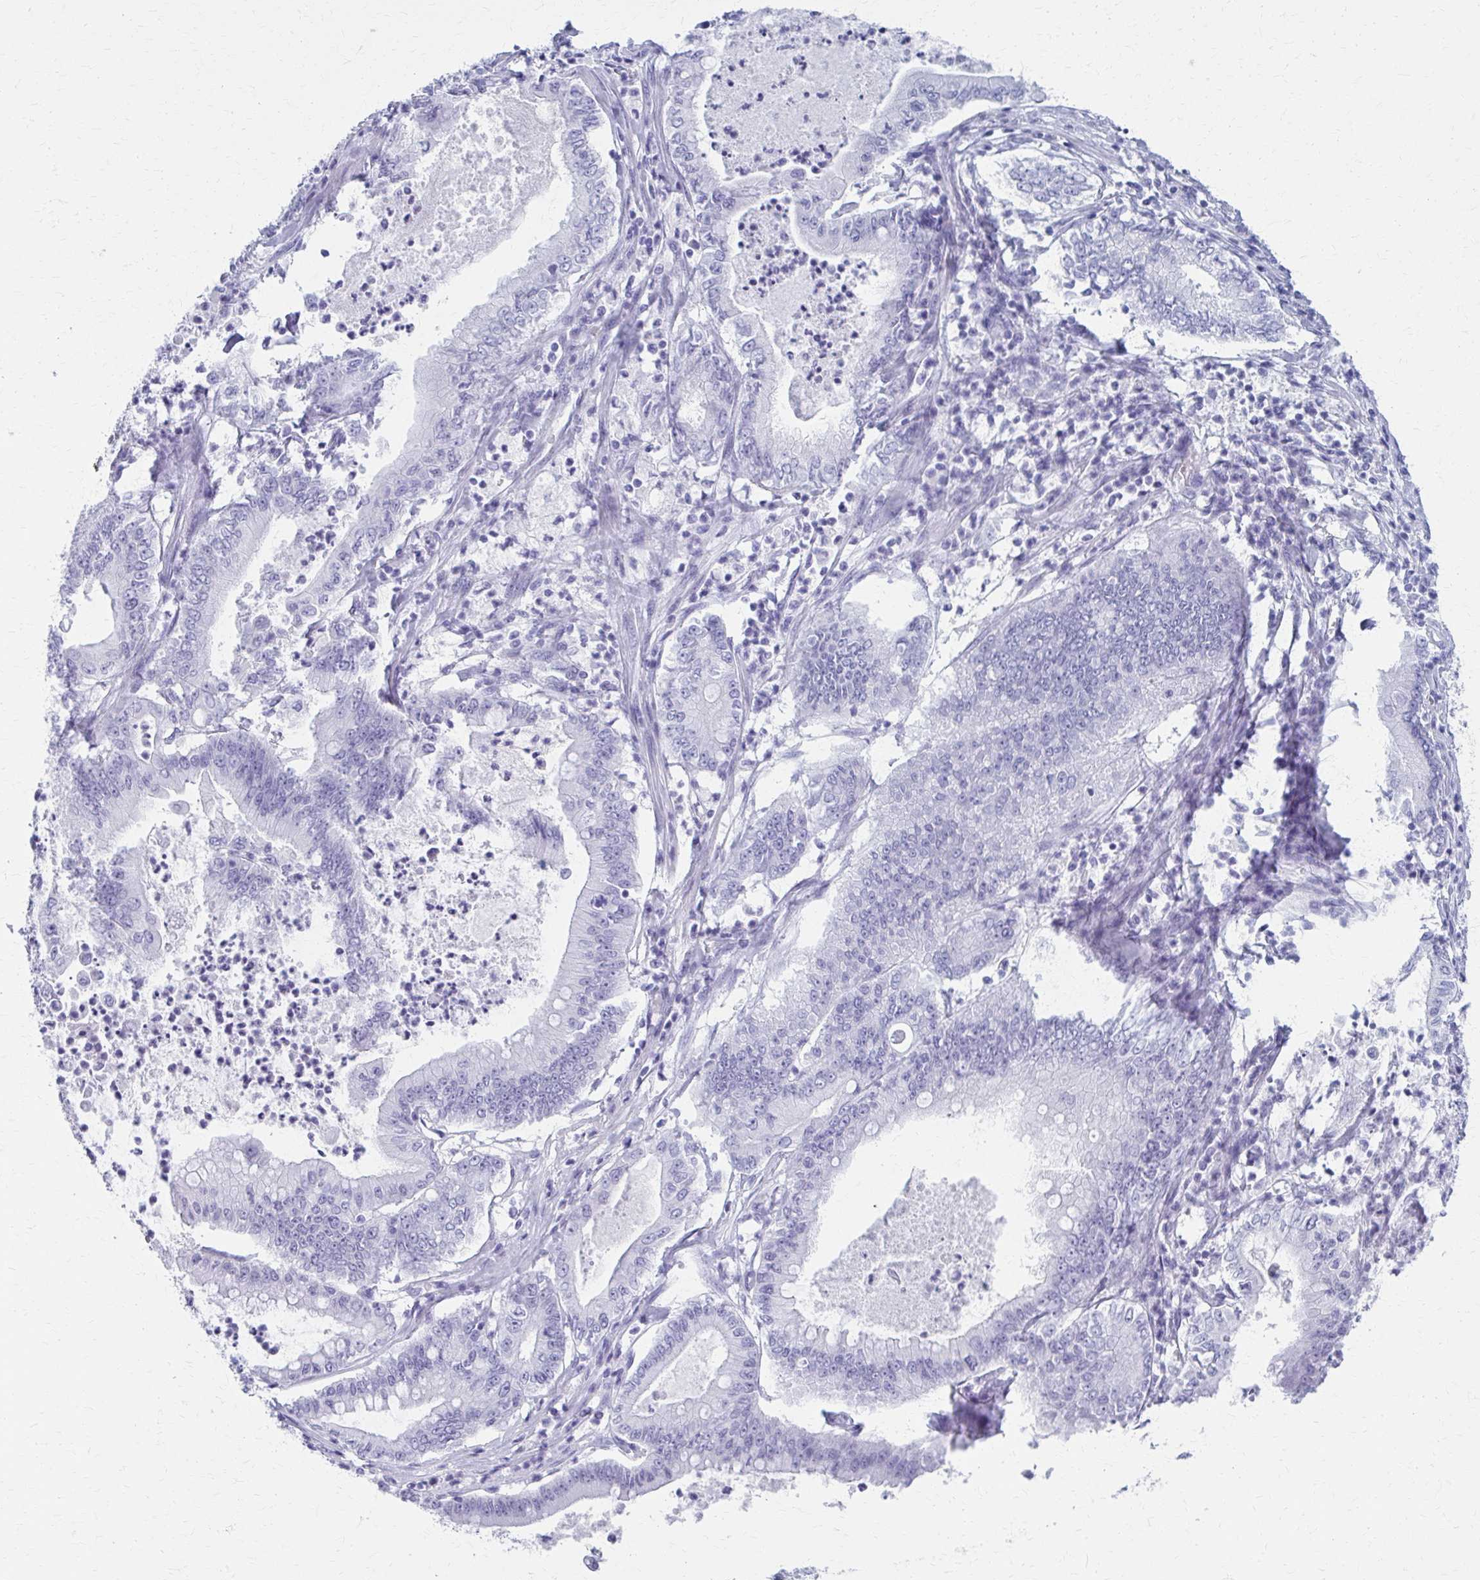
{"staining": {"intensity": "negative", "quantity": "none", "location": "none"}, "tissue": "pancreatic cancer", "cell_type": "Tumor cells", "image_type": "cancer", "snomed": [{"axis": "morphology", "description": "Adenocarcinoma, NOS"}, {"axis": "topography", "description": "Pancreas"}], "caption": "Tumor cells show no significant expression in pancreatic cancer (adenocarcinoma).", "gene": "CELF5", "patient": {"sex": "male", "age": 71}}